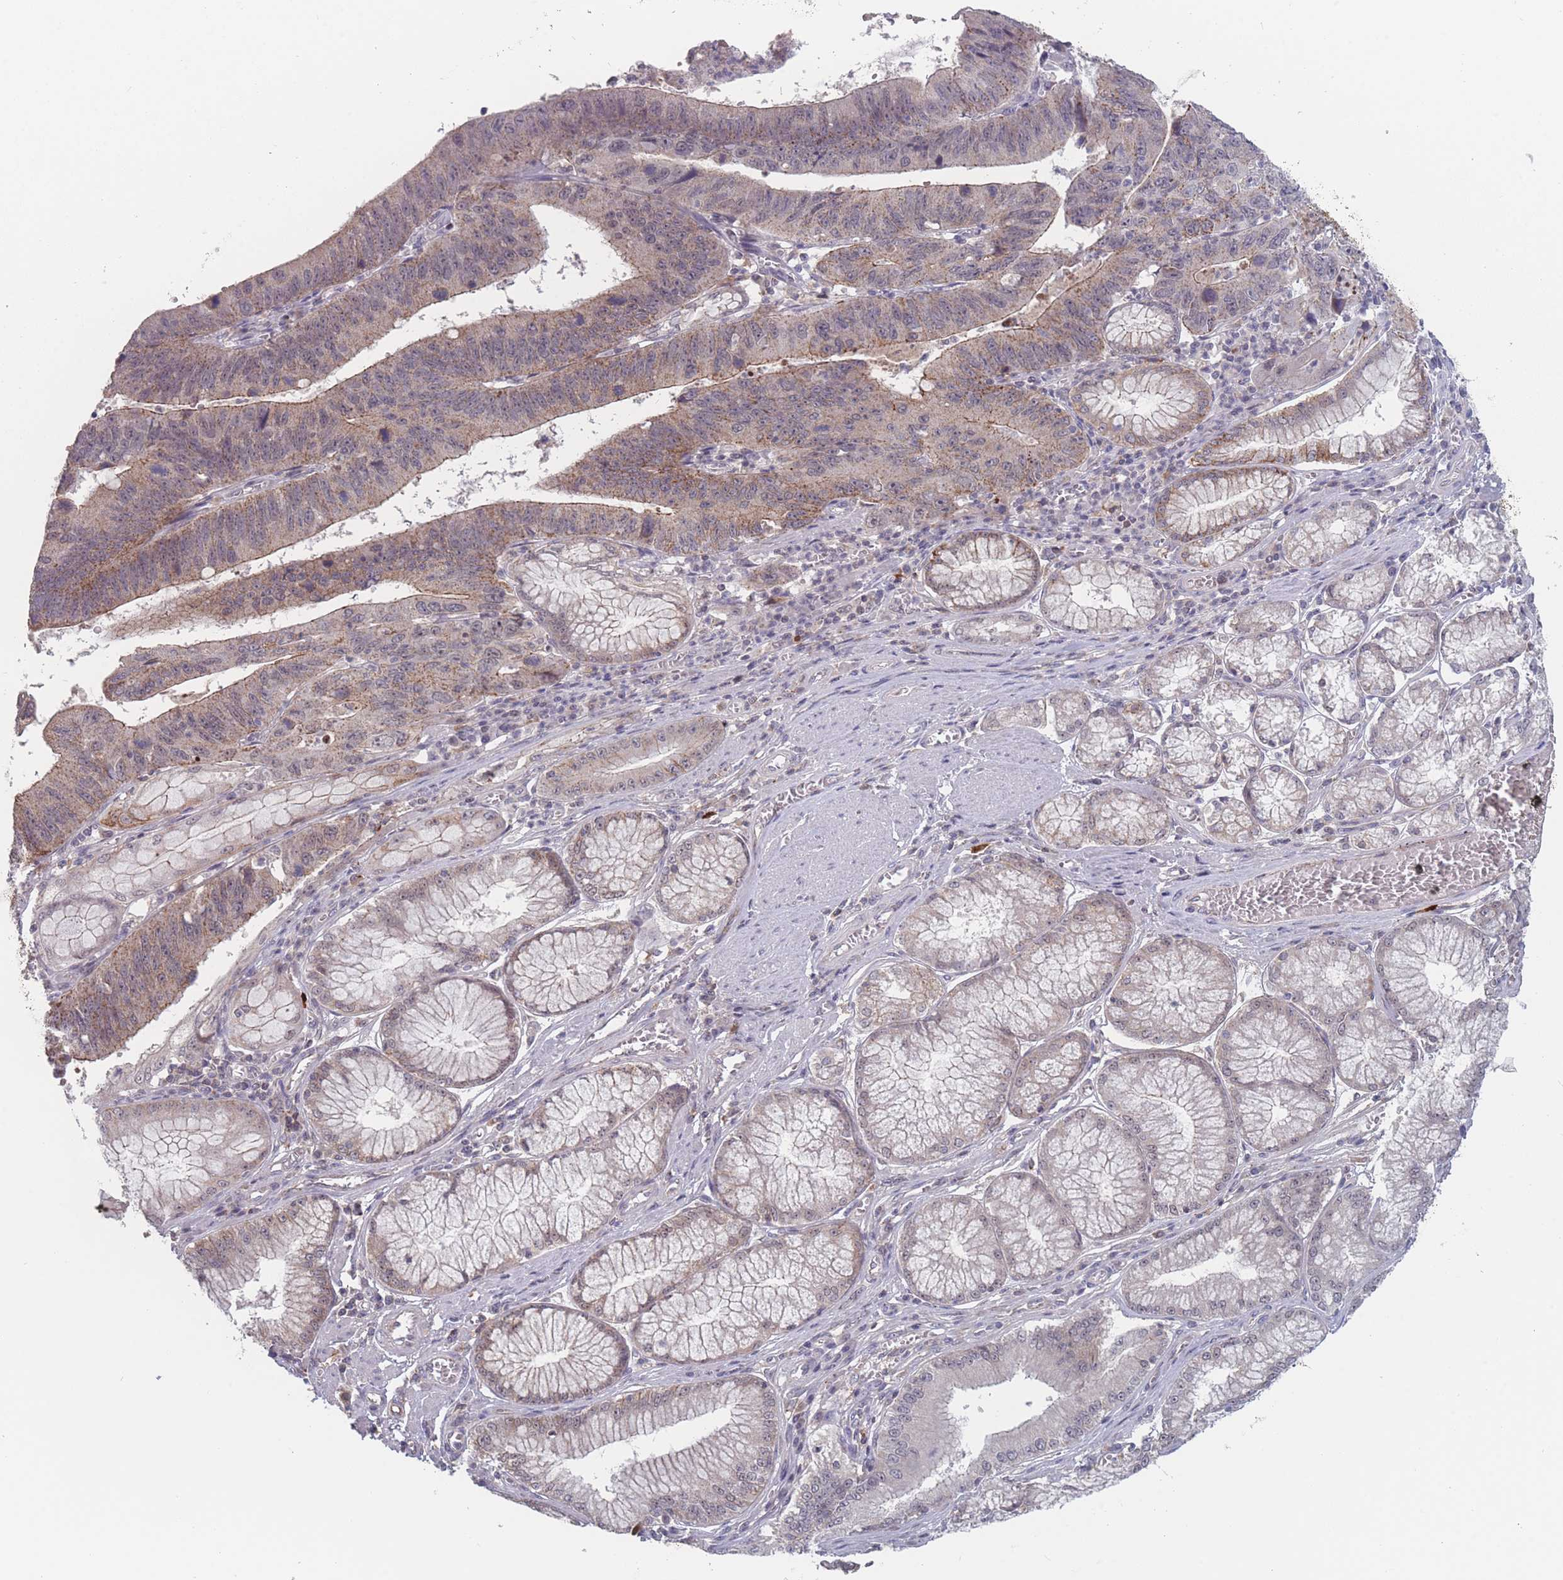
{"staining": {"intensity": "weak", "quantity": "<25%", "location": "cytoplasmic/membranous"}, "tissue": "stomach cancer", "cell_type": "Tumor cells", "image_type": "cancer", "snomed": [{"axis": "morphology", "description": "Adenocarcinoma, NOS"}, {"axis": "topography", "description": "Stomach"}], "caption": "Image shows no significant protein positivity in tumor cells of stomach adenocarcinoma. The staining is performed using DAB brown chromogen with nuclei counter-stained in using hematoxylin.", "gene": "TMEM232", "patient": {"sex": "male", "age": 59}}